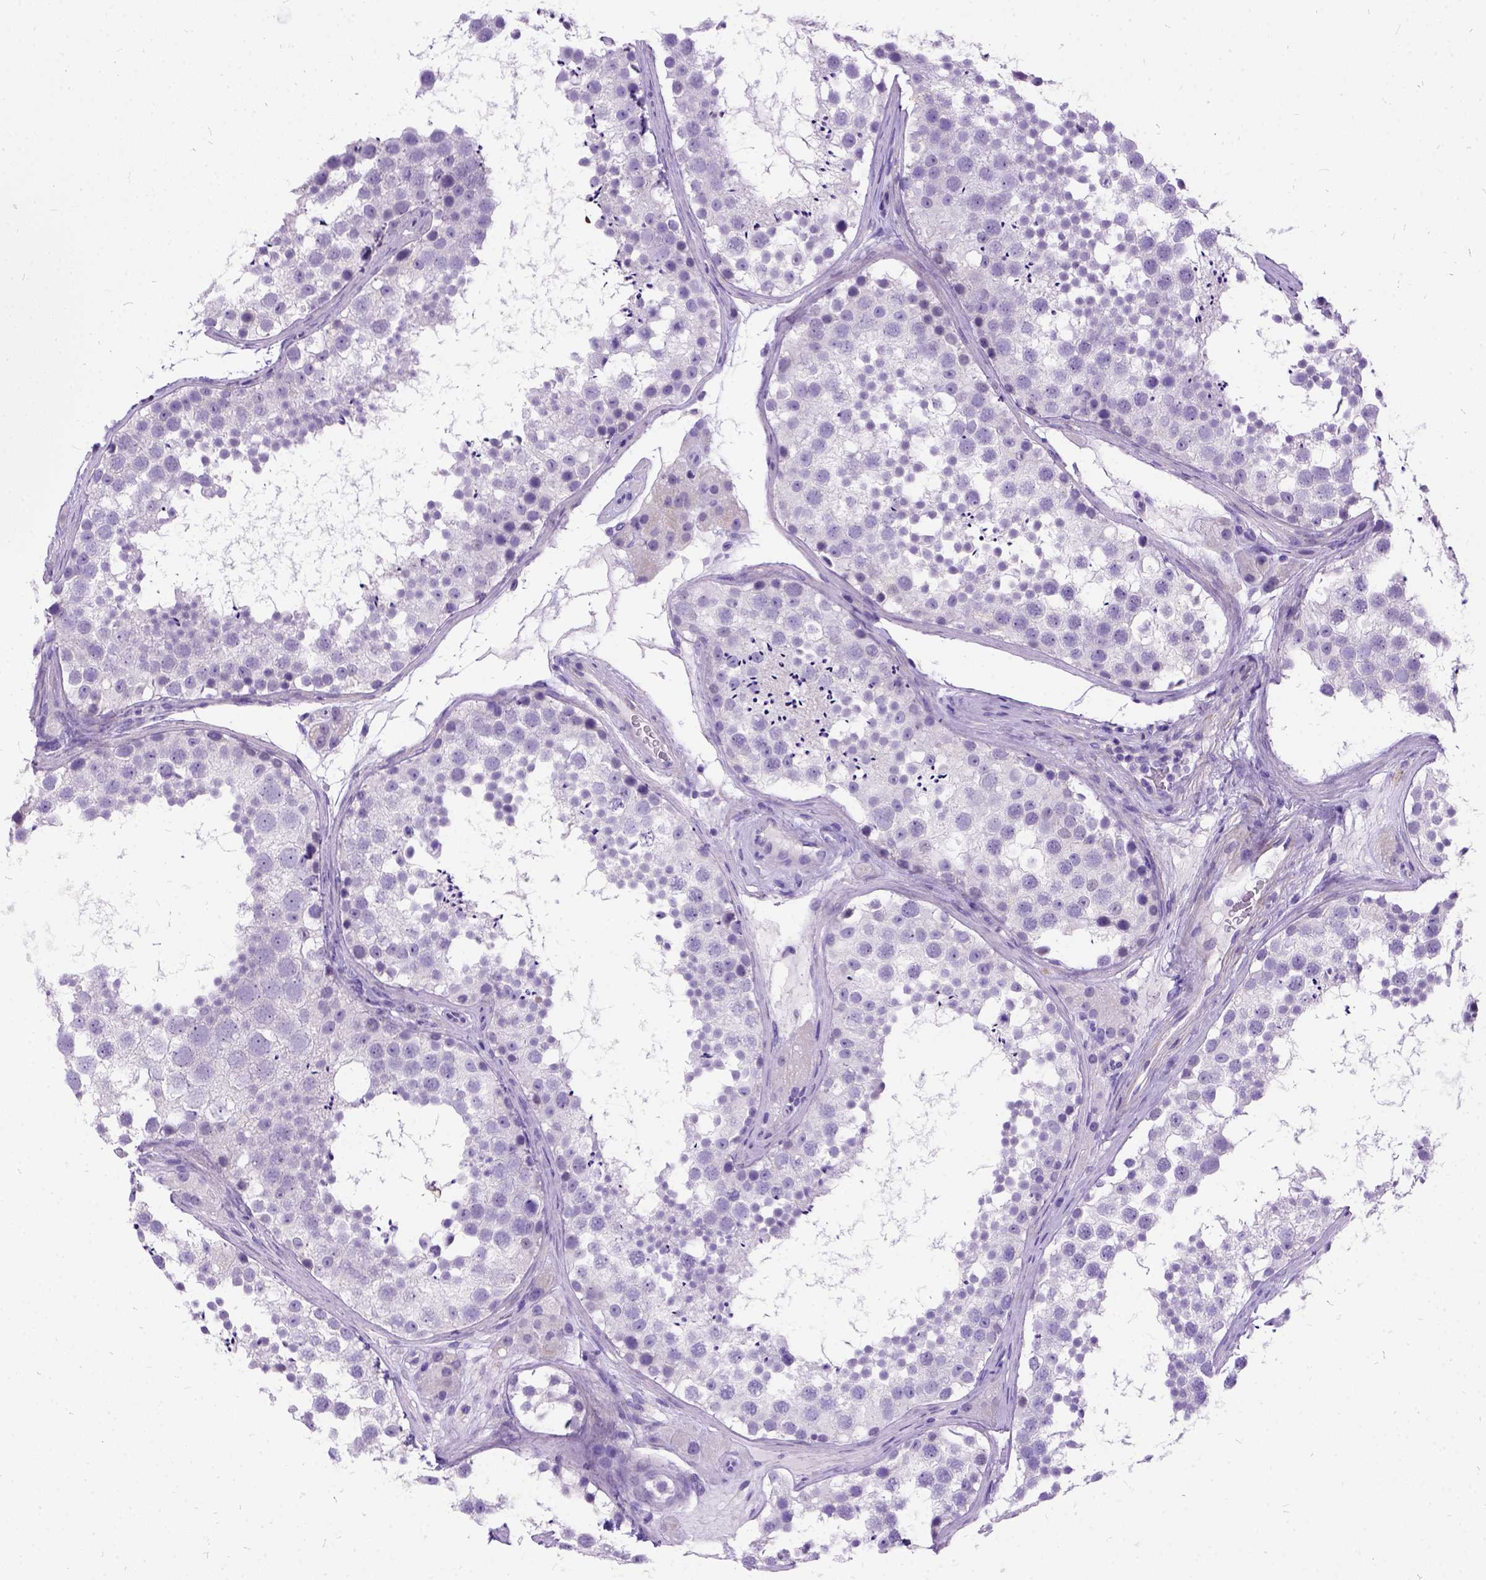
{"staining": {"intensity": "negative", "quantity": "none", "location": "none"}, "tissue": "testis", "cell_type": "Cells in seminiferous ducts", "image_type": "normal", "snomed": [{"axis": "morphology", "description": "Normal tissue, NOS"}, {"axis": "topography", "description": "Testis"}], "caption": "Histopathology image shows no significant protein expression in cells in seminiferous ducts of benign testis.", "gene": "ENSG00000254979", "patient": {"sex": "male", "age": 41}}